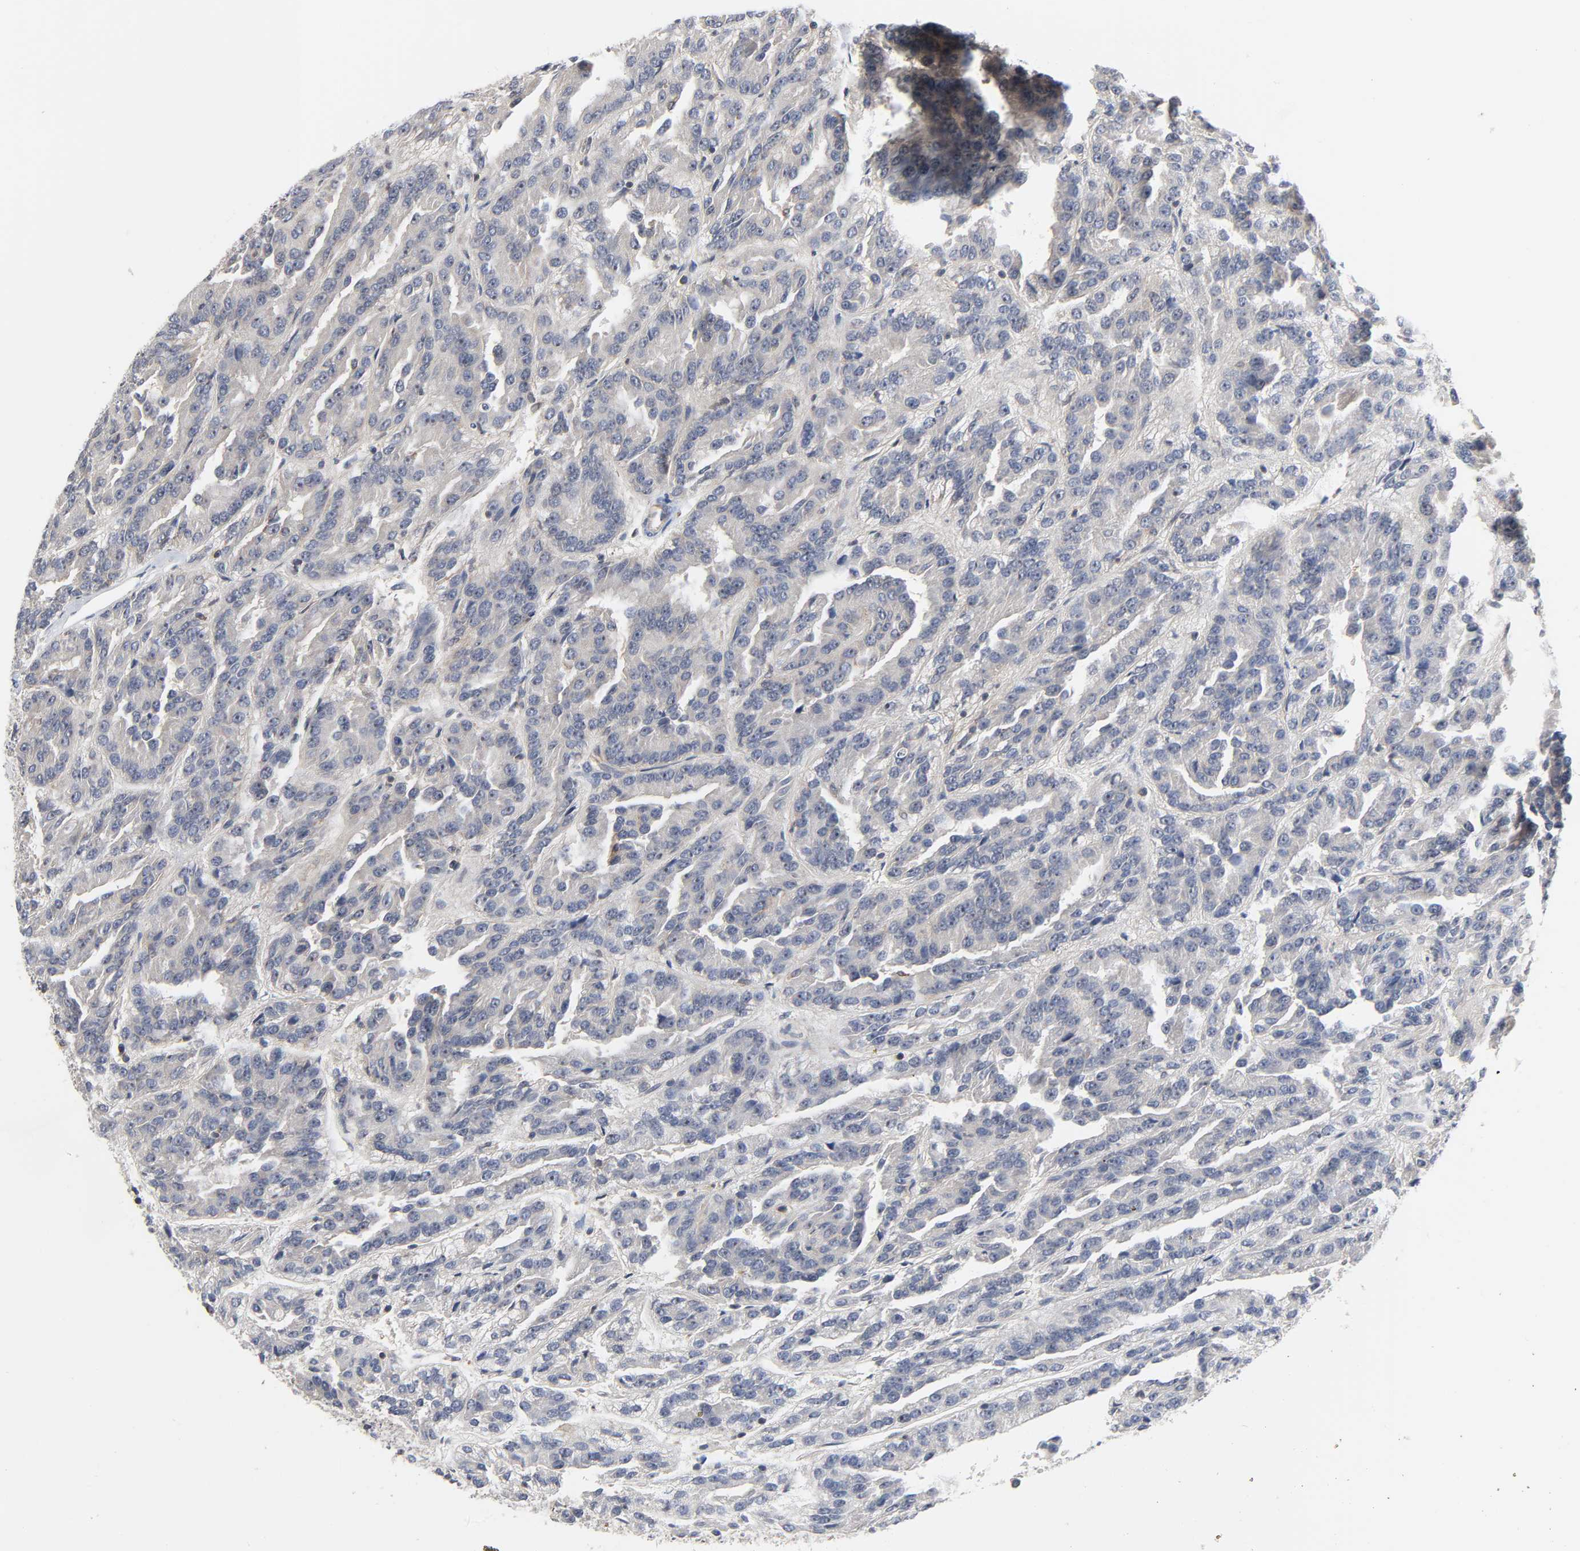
{"staining": {"intensity": "negative", "quantity": "none", "location": "none"}, "tissue": "renal cancer", "cell_type": "Tumor cells", "image_type": "cancer", "snomed": [{"axis": "morphology", "description": "Adenocarcinoma, NOS"}, {"axis": "topography", "description": "Kidney"}], "caption": "The image exhibits no staining of tumor cells in renal cancer.", "gene": "DDX10", "patient": {"sex": "male", "age": 46}}